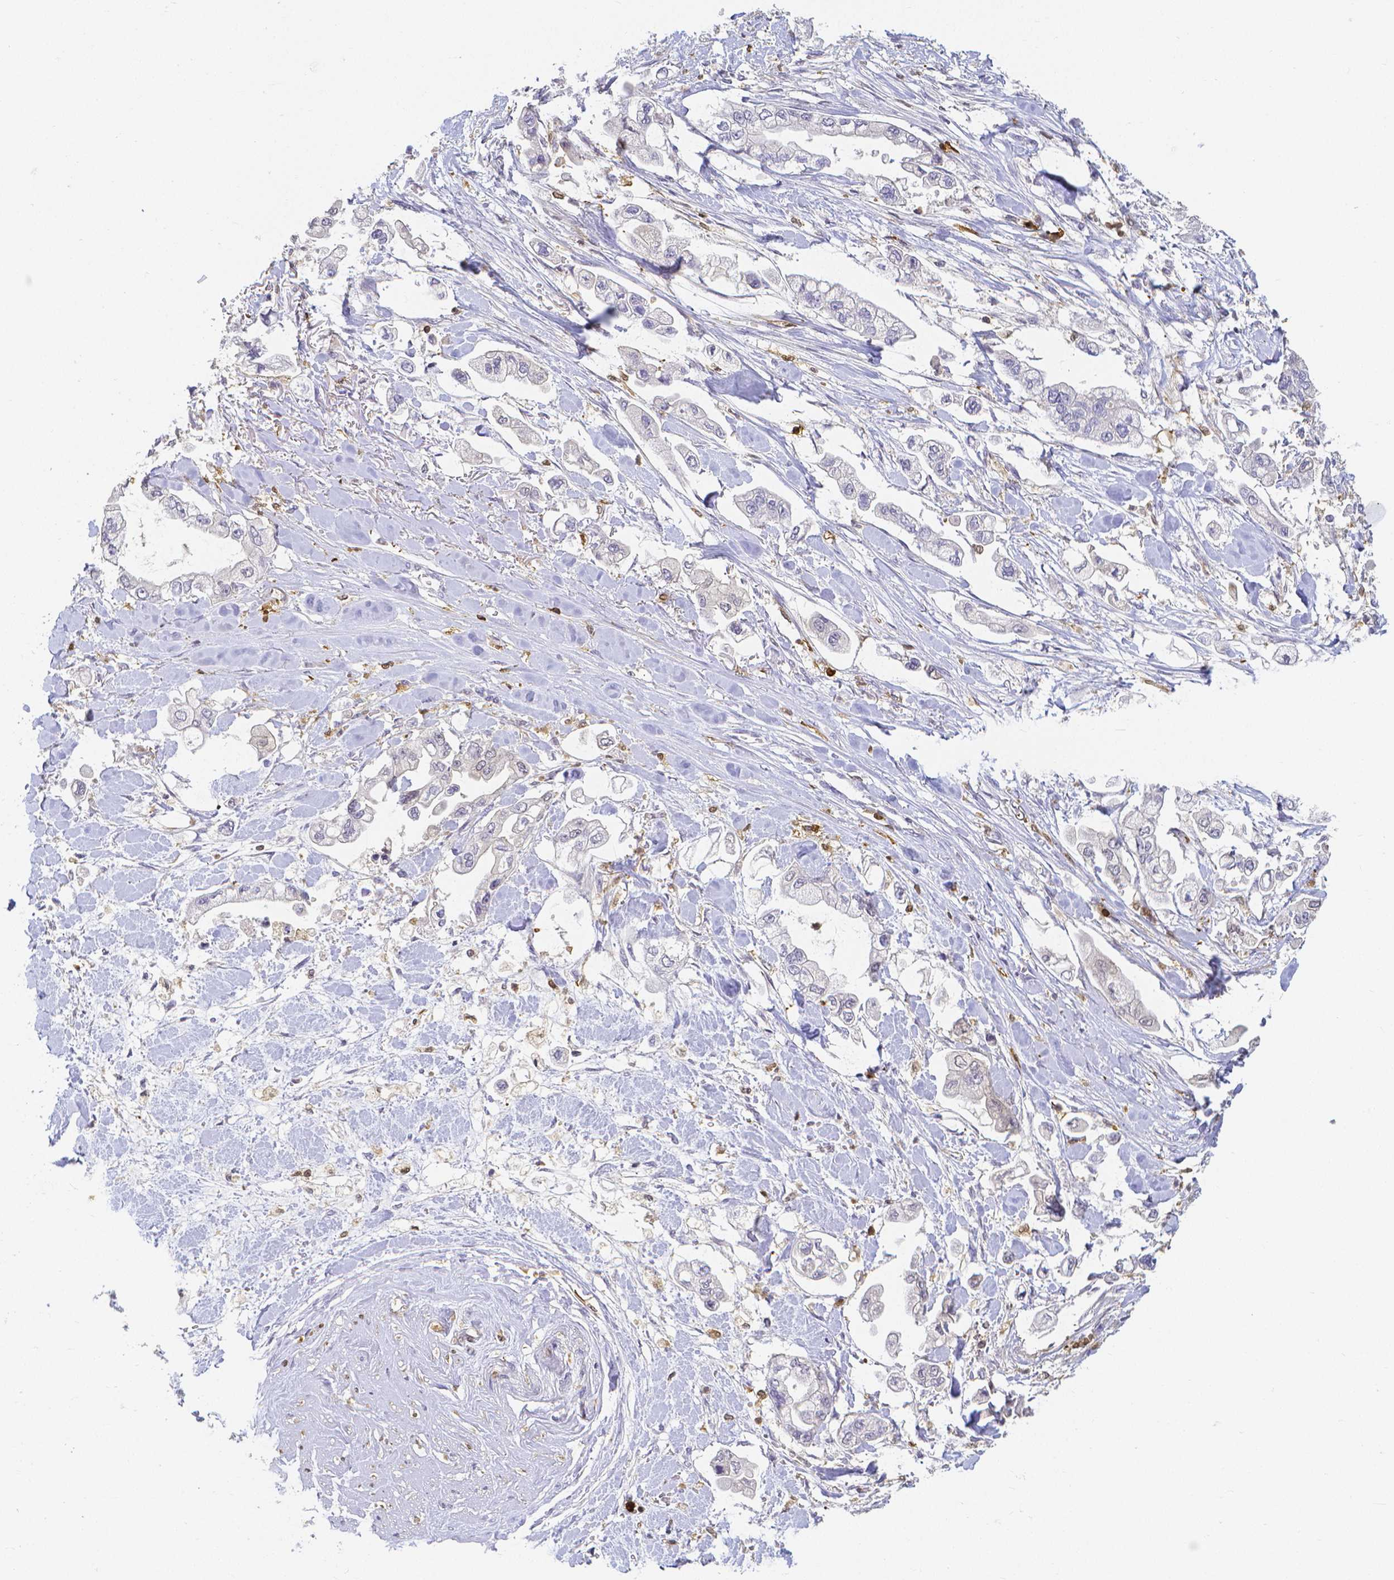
{"staining": {"intensity": "negative", "quantity": "none", "location": "none"}, "tissue": "stomach cancer", "cell_type": "Tumor cells", "image_type": "cancer", "snomed": [{"axis": "morphology", "description": "Adenocarcinoma, NOS"}, {"axis": "topography", "description": "Stomach"}], "caption": "Stomach cancer (adenocarcinoma) was stained to show a protein in brown. There is no significant expression in tumor cells.", "gene": "COTL1", "patient": {"sex": "male", "age": 62}}